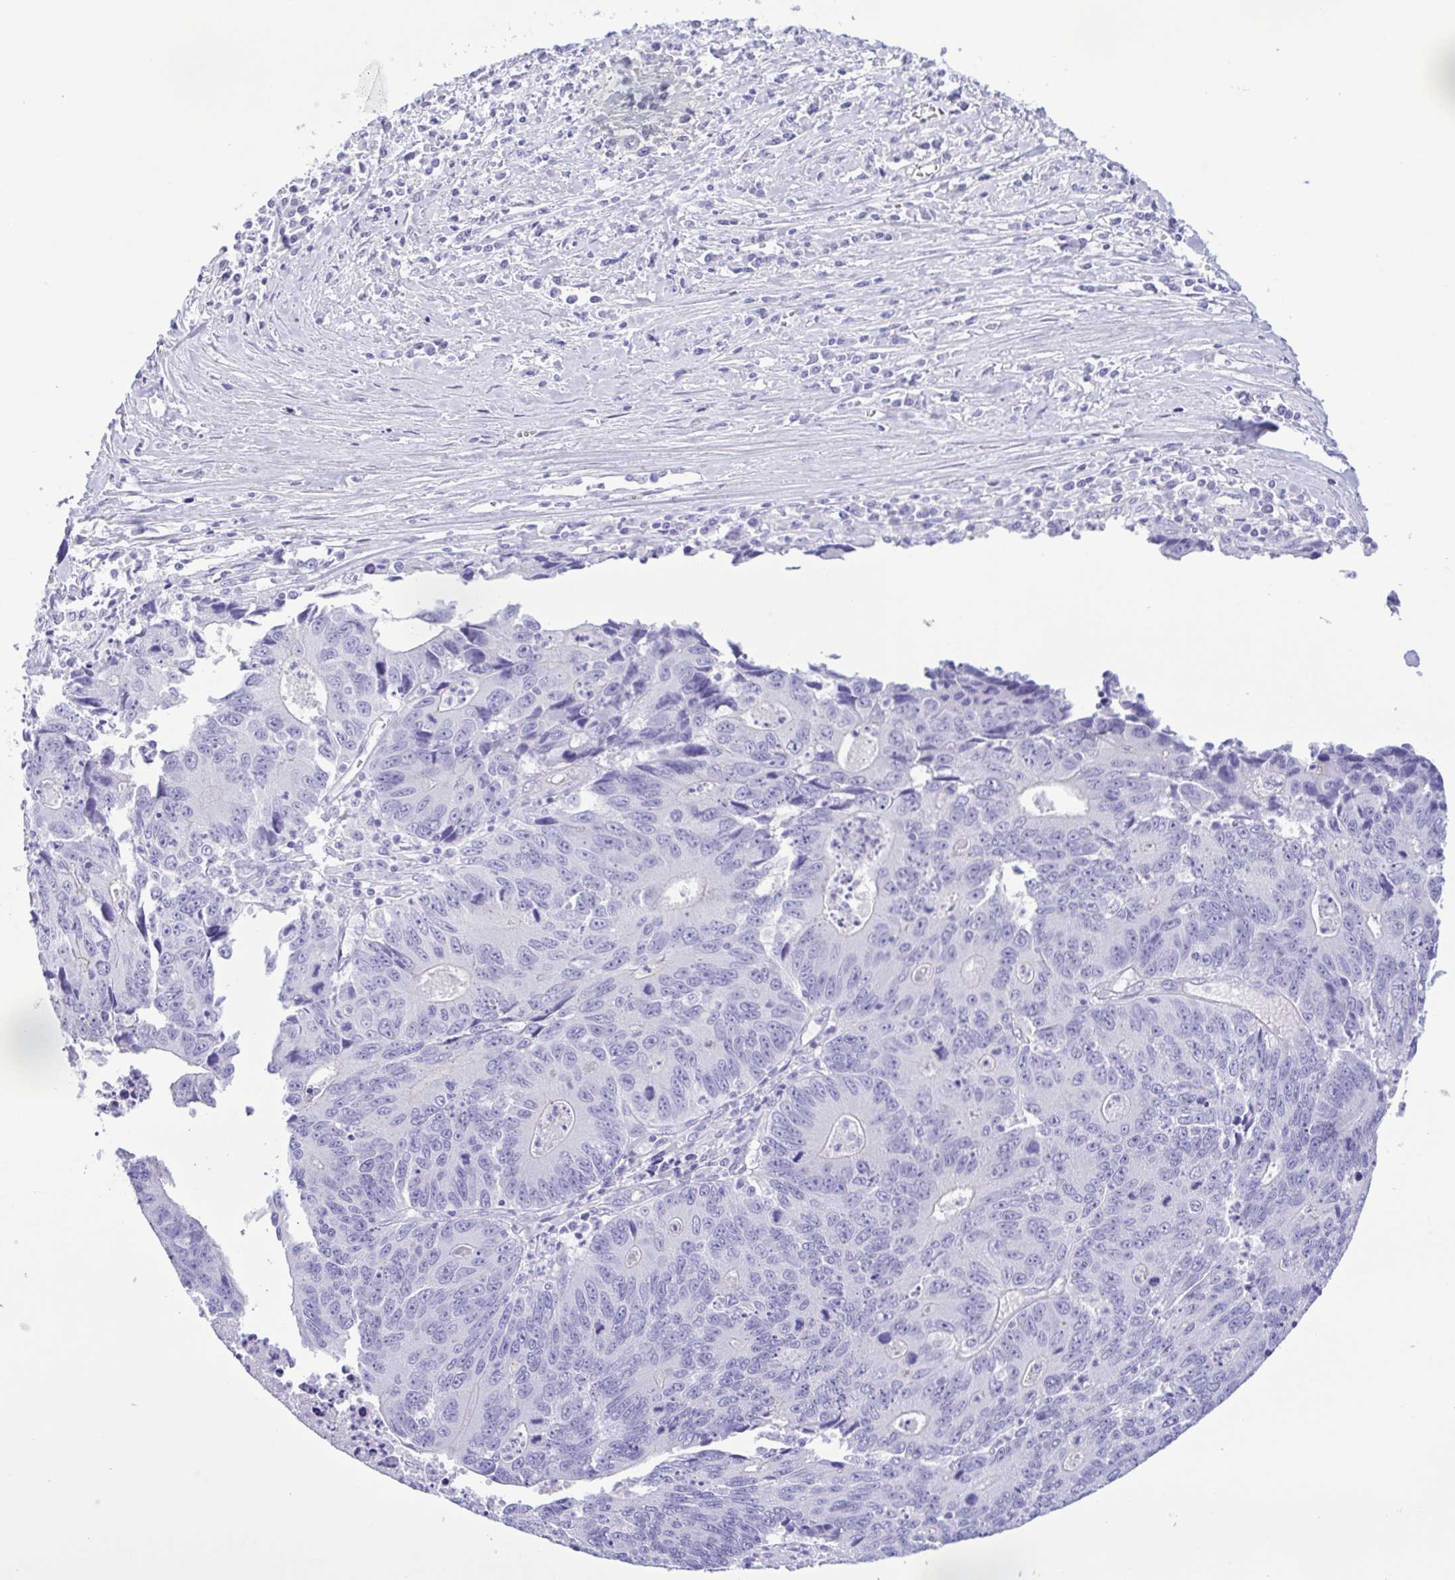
{"staining": {"intensity": "negative", "quantity": "none", "location": "none"}, "tissue": "liver cancer", "cell_type": "Tumor cells", "image_type": "cancer", "snomed": [{"axis": "morphology", "description": "Cholangiocarcinoma"}, {"axis": "topography", "description": "Liver"}], "caption": "The micrograph displays no significant expression in tumor cells of liver cancer.", "gene": "TSPY2", "patient": {"sex": "male", "age": 65}}